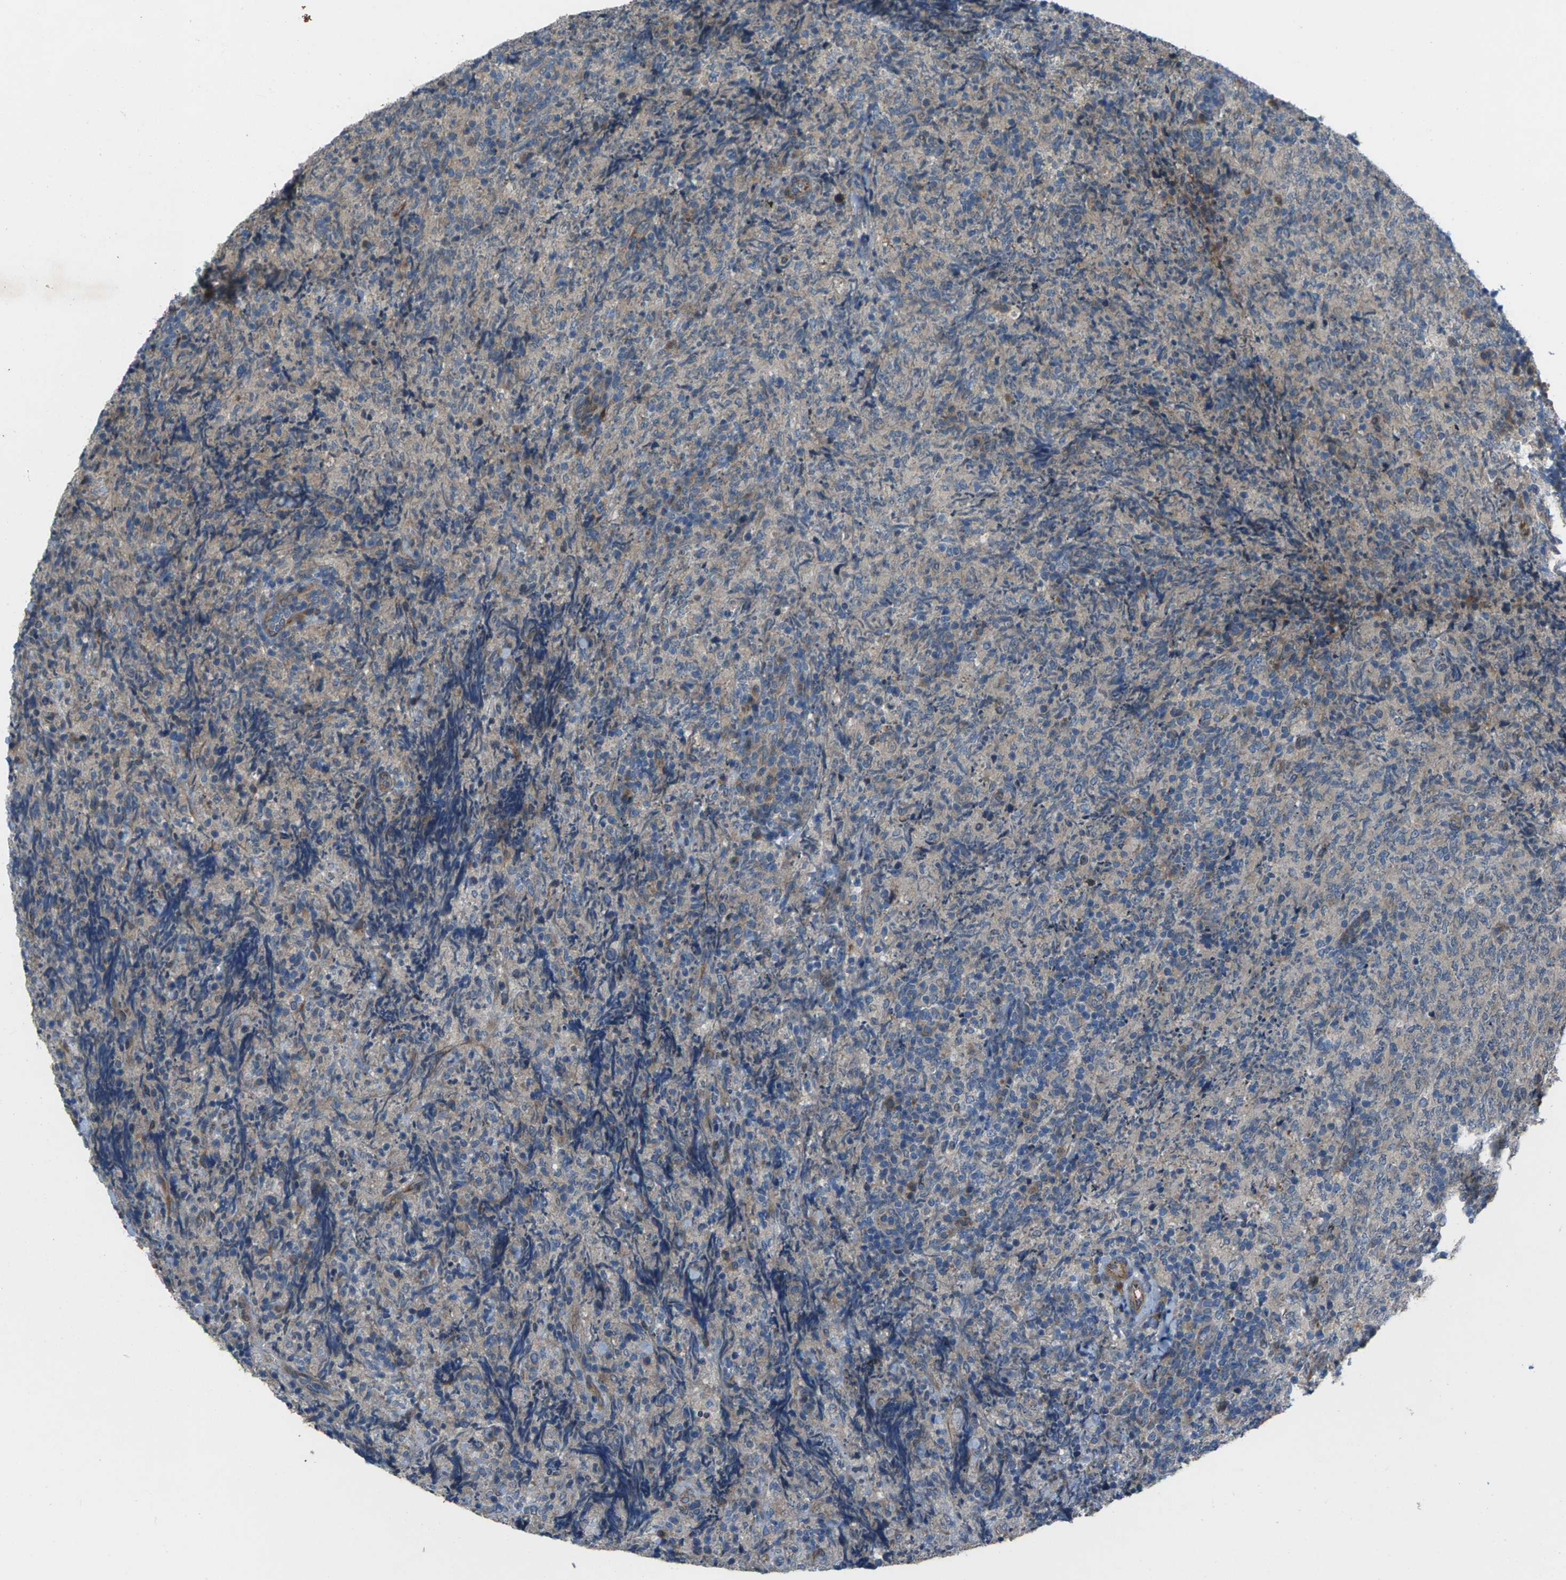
{"staining": {"intensity": "negative", "quantity": "none", "location": "none"}, "tissue": "lymphoma", "cell_type": "Tumor cells", "image_type": "cancer", "snomed": [{"axis": "morphology", "description": "Malignant lymphoma, non-Hodgkin's type, High grade"}, {"axis": "topography", "description": "Tonsil"}], "caption": "Immunohistochemistry (IHC) histopathology image of neoplastic tissue: lymphoma stained with DAB (3,3'-diaminobenzidine) shows no significant protein positivity in tumor cells. (DAB (3,3'-diaminobenzidine) immunohistochemistry visualized using brightfield microscopy, high magnification).", "gene": "EDNRA", "patient": {"sex": "female", "age": 36}}